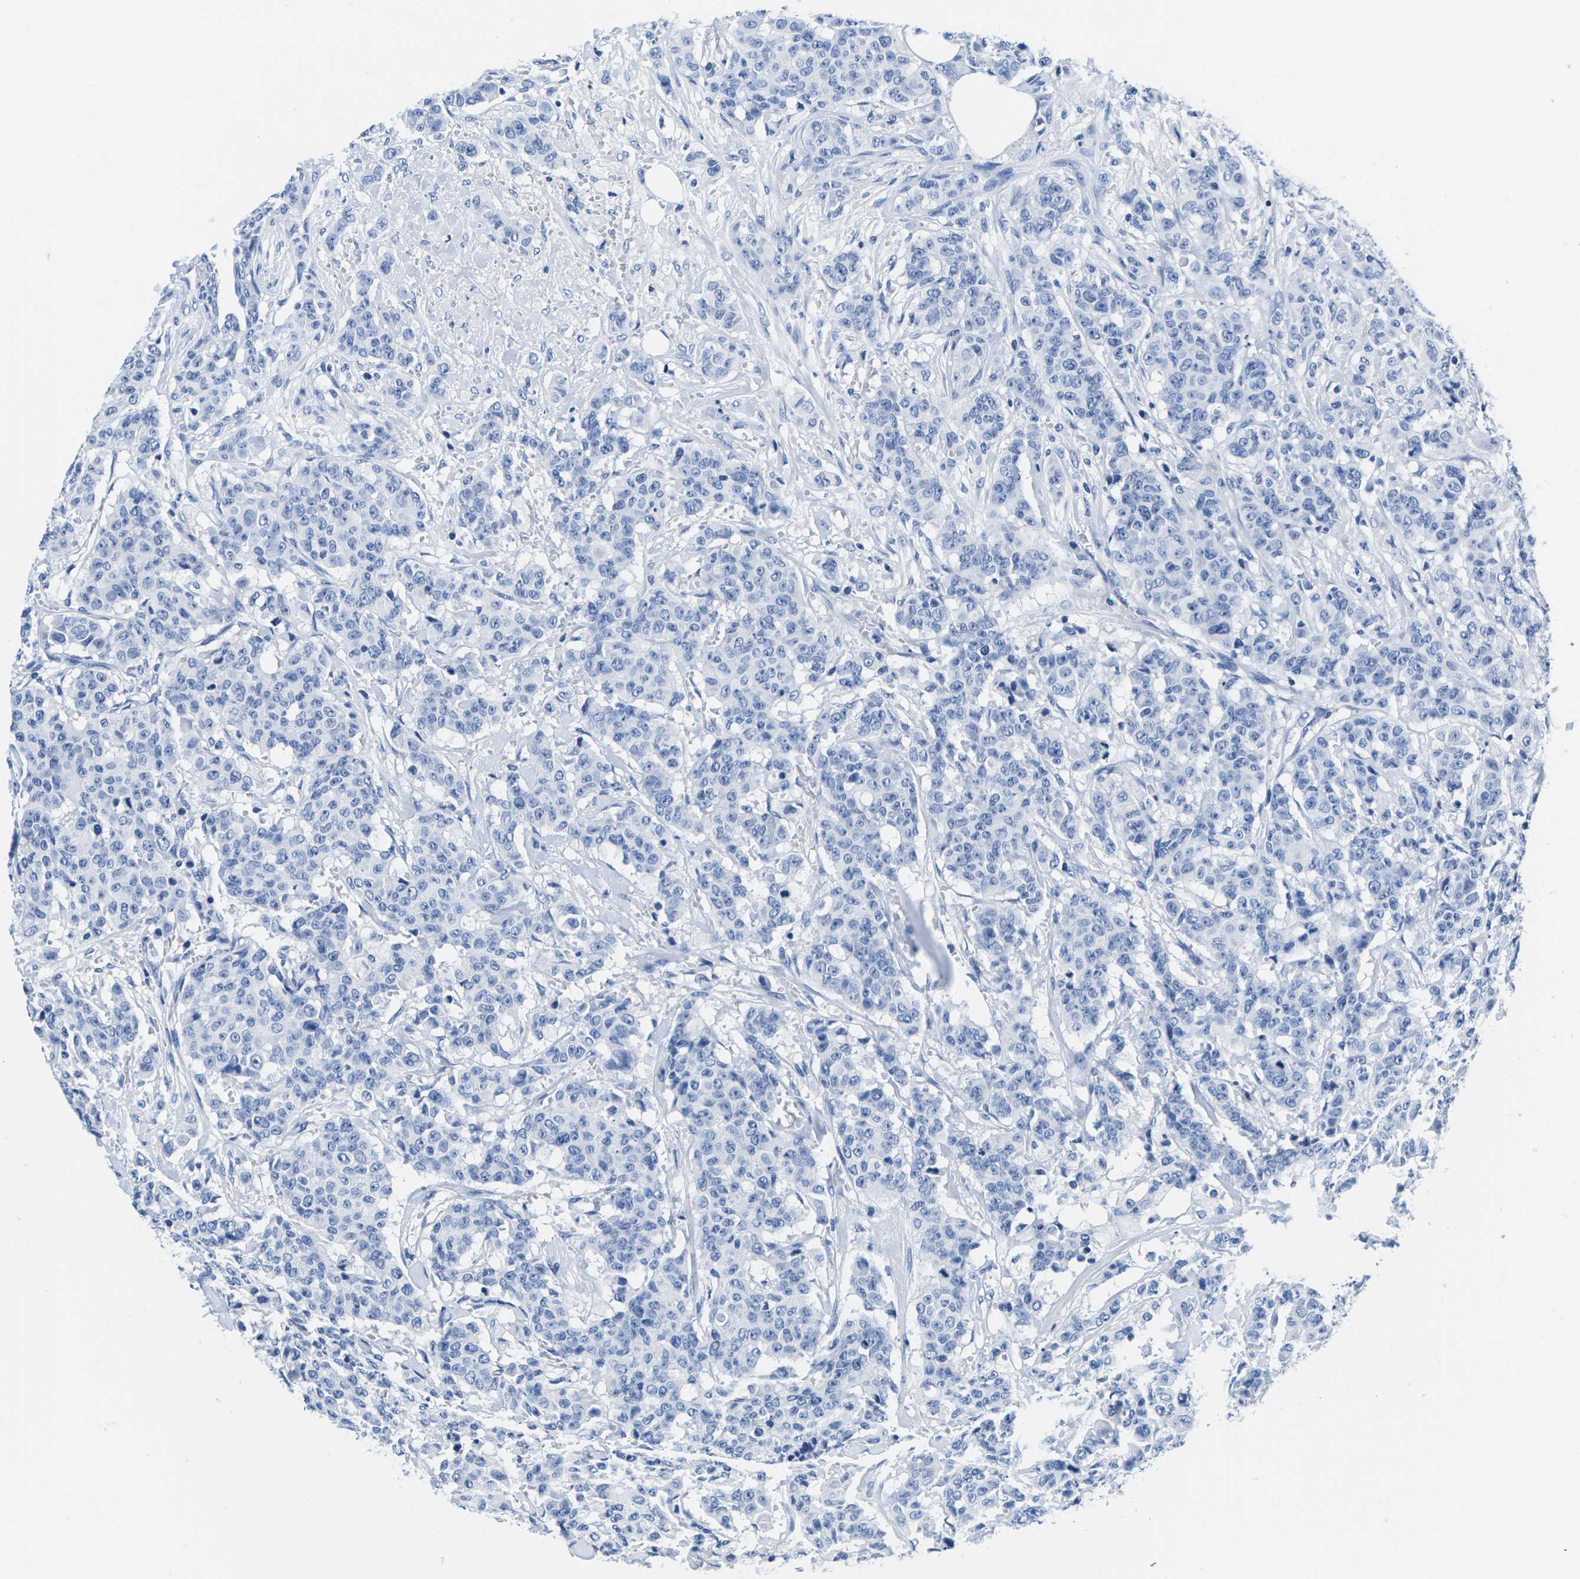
{"staining": {"intensity": "negative", "quantity": "none", "location": "none"}, "tissue": "breast cancer", "cell_type": "Tumor cells", "image_type": "cancer", "snomed": [{"axis": "morphology", "description": "Normal tissue, NOS"}, {"axis": "morphology", "description": "Duct carcinoma"}, {"axis": "topography", "description": "Breast"}], "caption": "IHC of breast cancer demonstrates no positivity in tumor cells. (Immunohistochemistry, brightfield microscopy, high magnification).", "gene": "CYP1A2", "patient": {"sex": "female", "age": 40}}